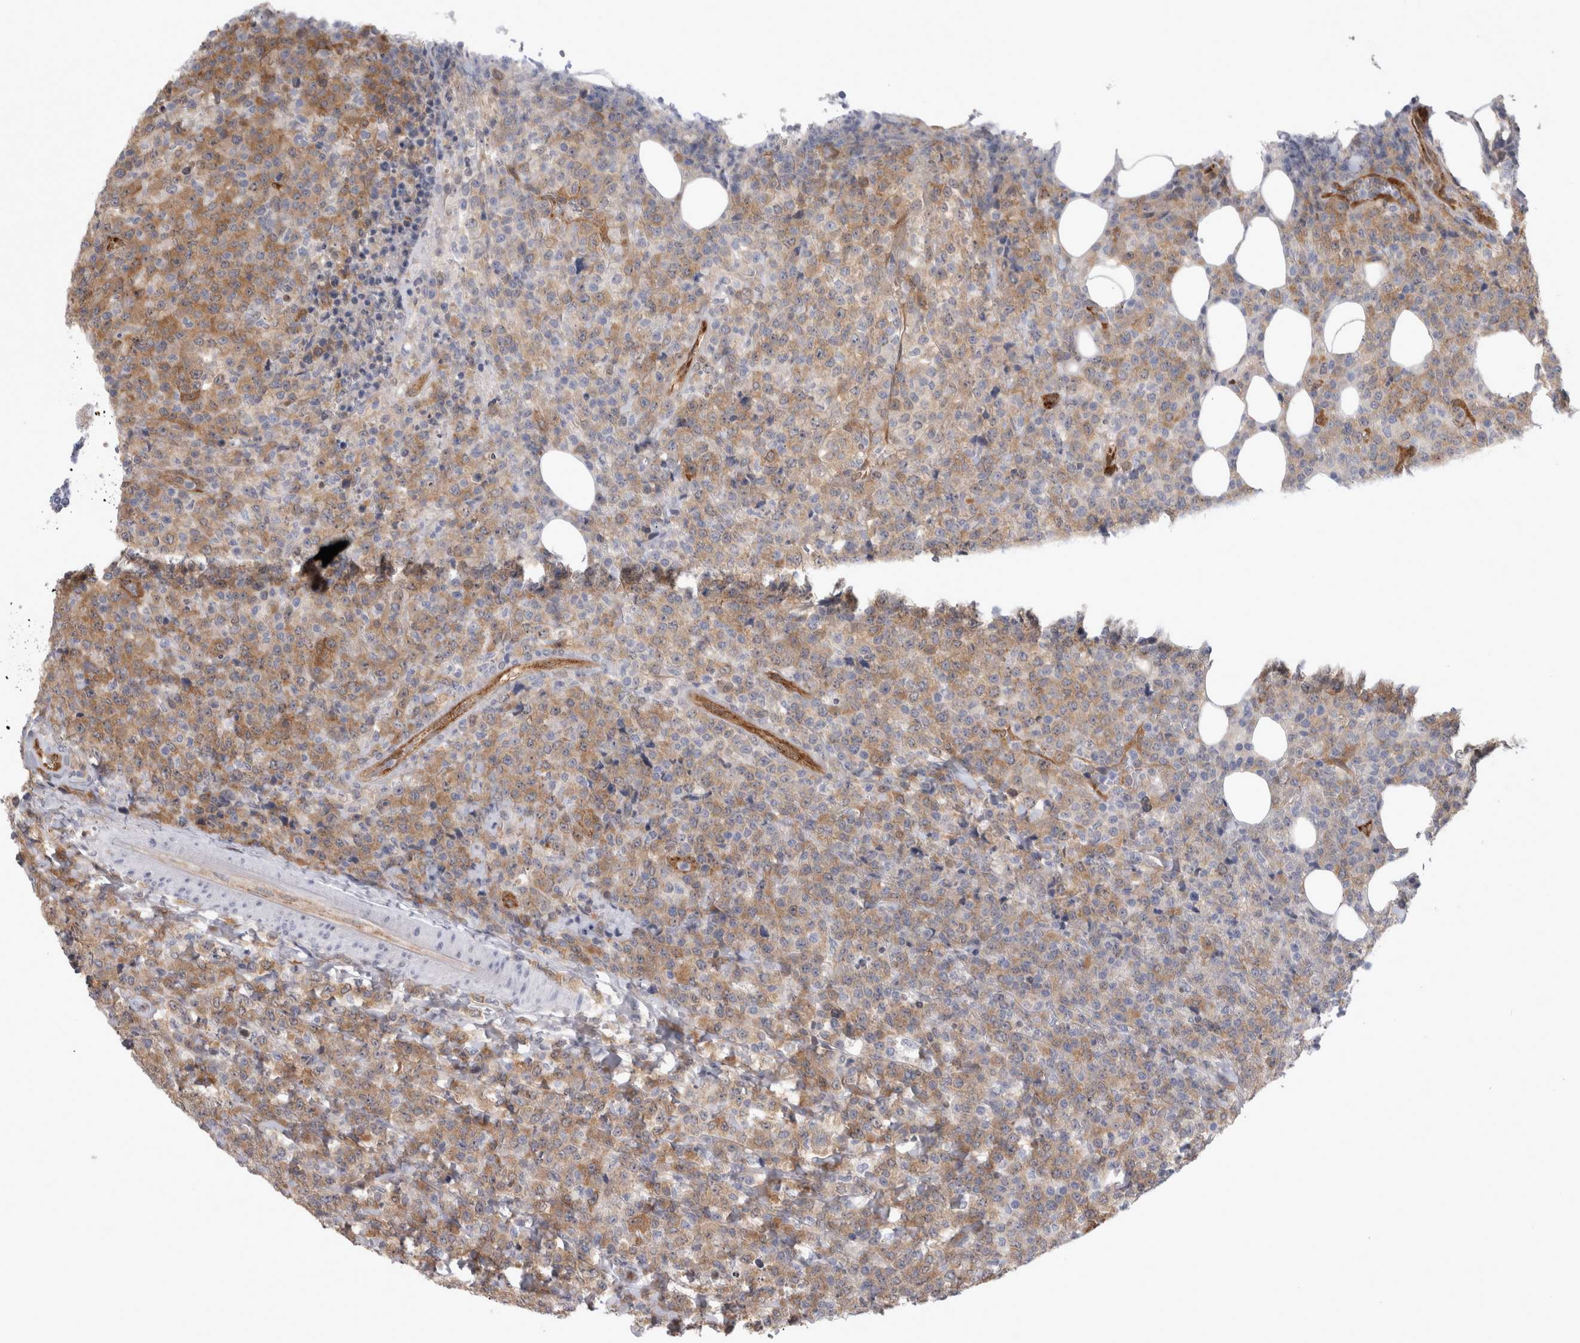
{"staining": {"intensity": "weak", "quantity": ">75%", "location": "cytoplasmic/membranous"}, "tissue": "lymphoma", "cell_type": "Tumor cells", "image_type": "cancer", "snomed": [{"axis": "morphology", "description": "Malignant lymphoma, non-Hodgkin's type, High grade"}, {"axis": "topography", "description": "Lymph node"}], "caption": "Immunohistochemistry (IHC) histopathology image of human malignant lymphoma, non-Hodgkin's type (high-grade) stained for a protein (brown), which shows low levels of weak cytoplasmic/membranous staining in approximately >75% of tumor cells.", "gene": "ACOT7", "patient": {"sex": "male", "age": 13}}